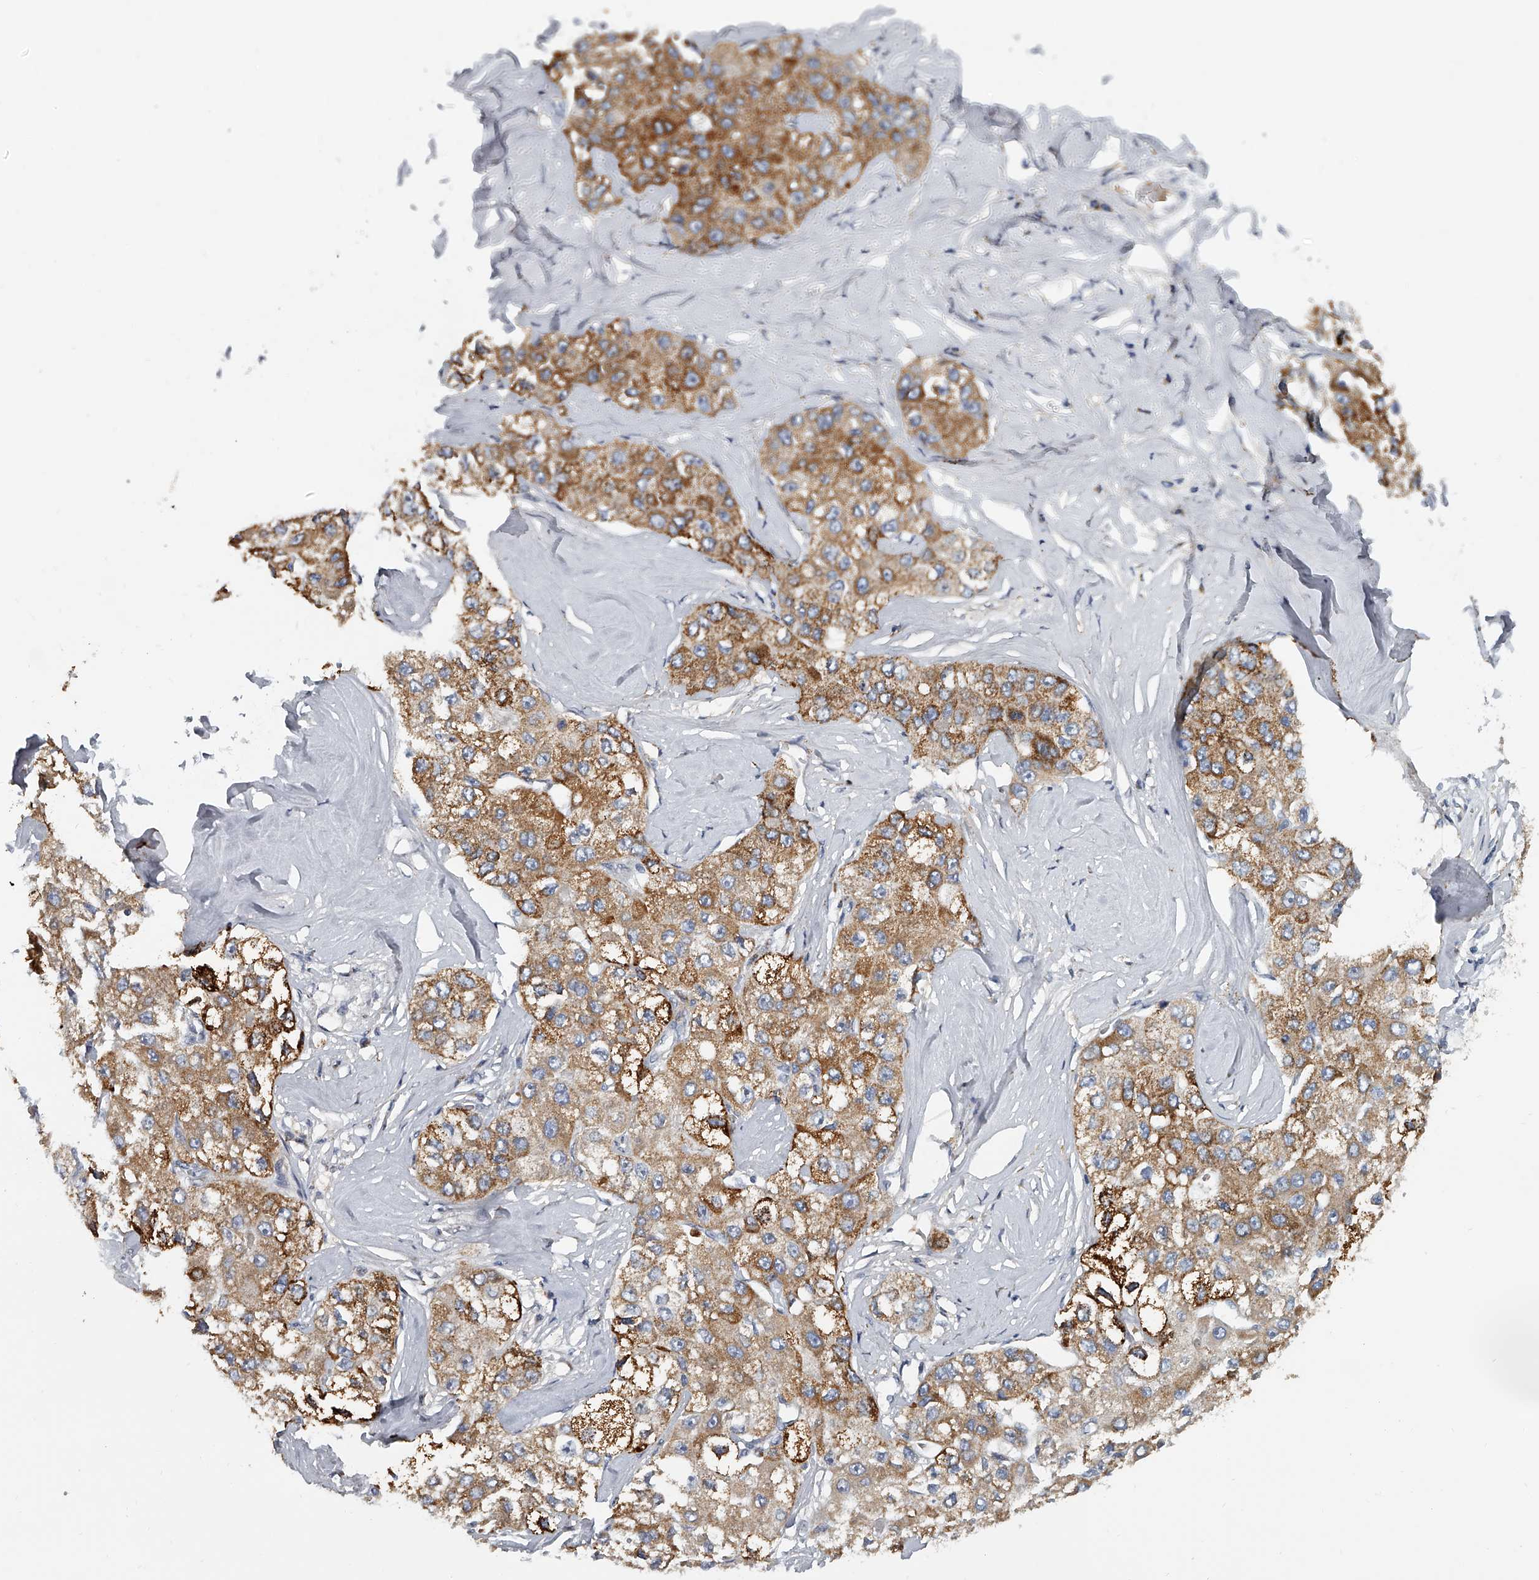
{"staining": {"intensity": "moderate", "quantity": ">75%", "location": "cytoplasmic/membranous"}, "tissue": "liver cancer", "cell_type": "Tumor cells", "image_type": "cancer", "snomed": [{"axis": "morphology", "description": "Carcinoma, Hepatocellular, NOS"}, {"axis": "topography", "description": "Liver"}], "caption": "Liver cancer stained for a protein (brown) reveals moderate cytoplasmic/membranous positive positivity in approximately >75% of tumor cells.", "gene": "KLHL7", "patient": {"sex": "male", "age": 80}}